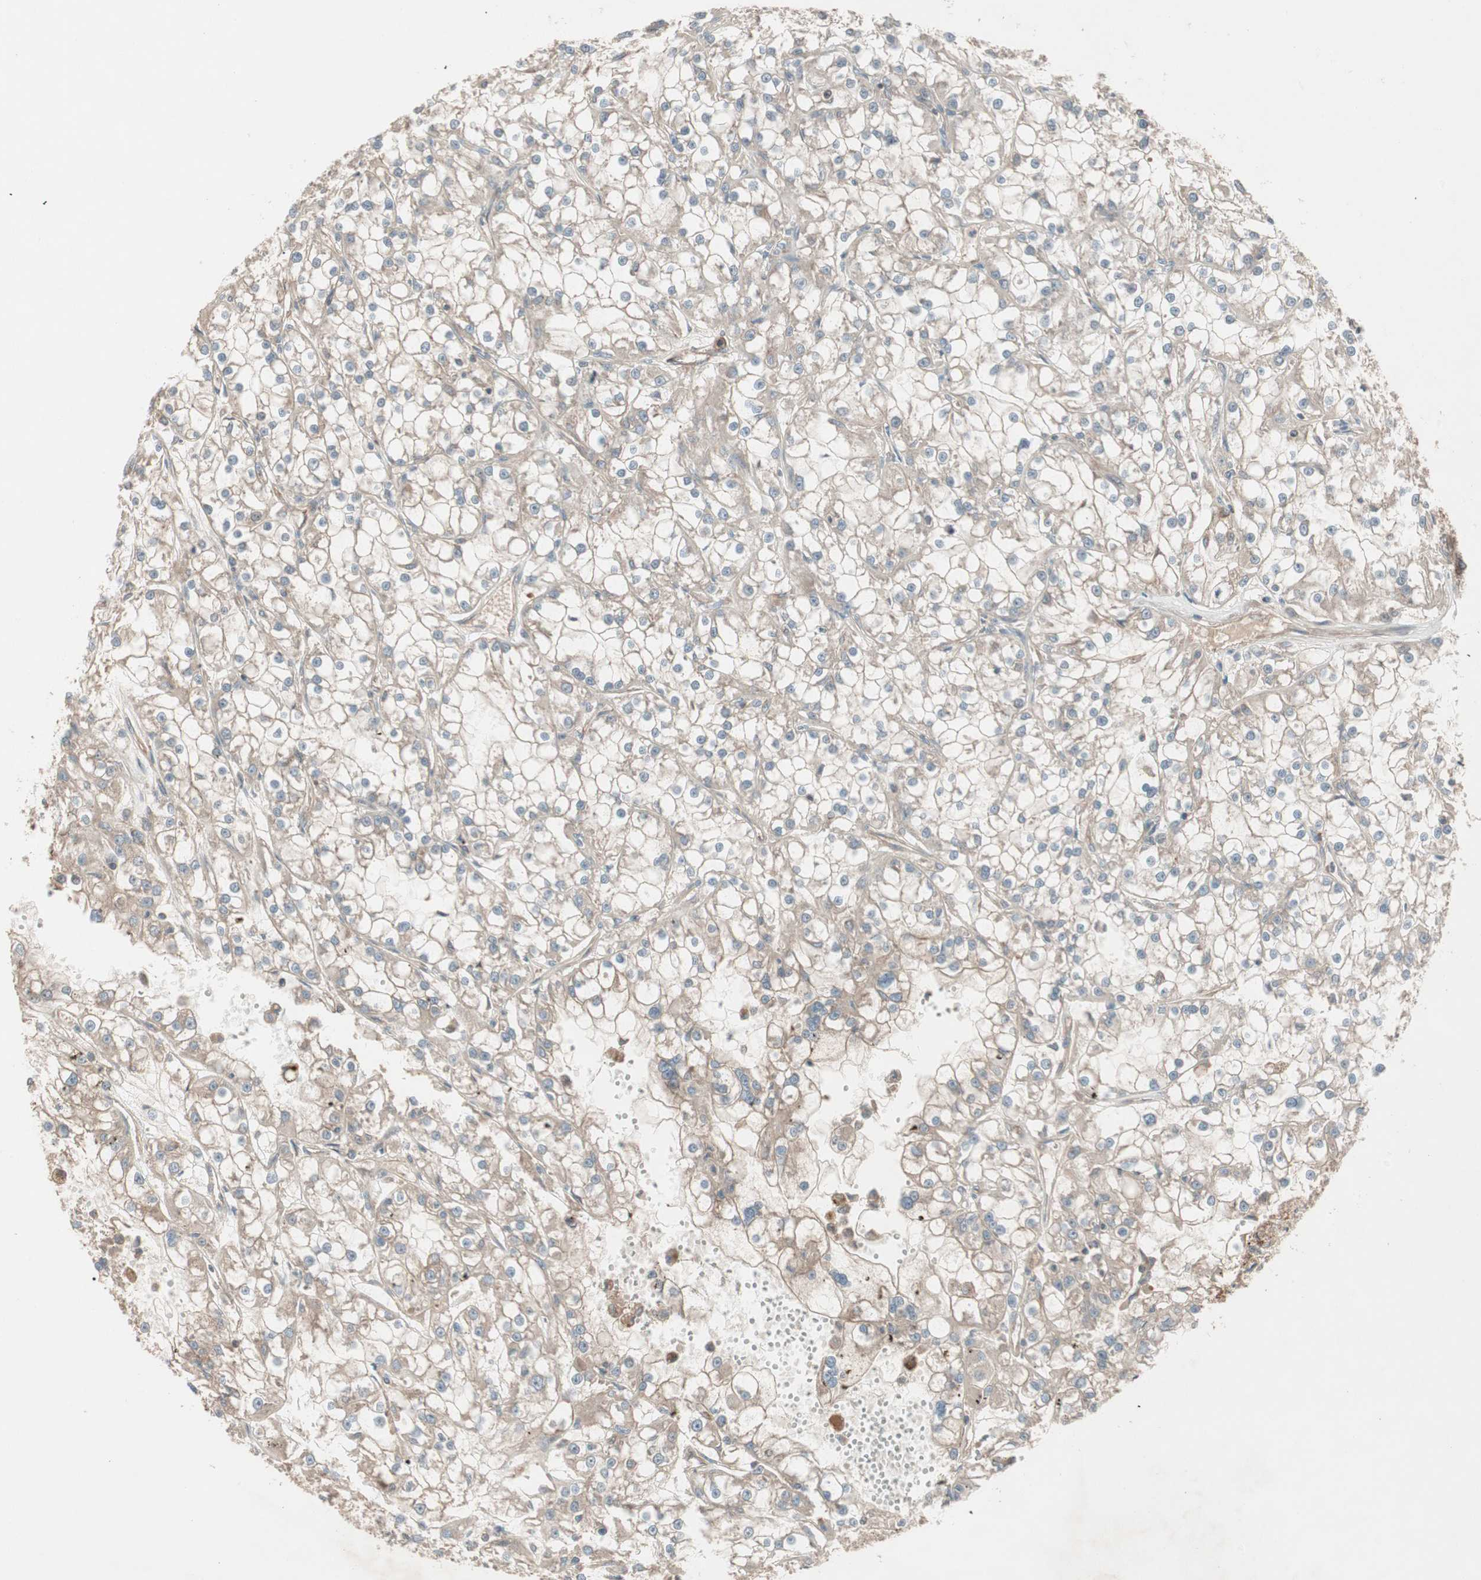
{"staining": {"intensity": "weak", "quantity": "25%-75%", "location": "cytoplasmic/membranous"}, "tissue": "renal cancer", "cell_type": "Tumor cells", "image_type": "cancer", "snomed": [{"axis": "morphology", "description": "Adenocarcinoma, NOS"}, {"axis": "topography", "description": "Kidney"}], "caption": "Immunohistochemical staining of human renal cancer displays weak cytoplasmic/membranous protein expression in approximately 25%-75% of tumor cells.", "gene": "TFPI", "patient": {"sex": "female", "age": 52}}